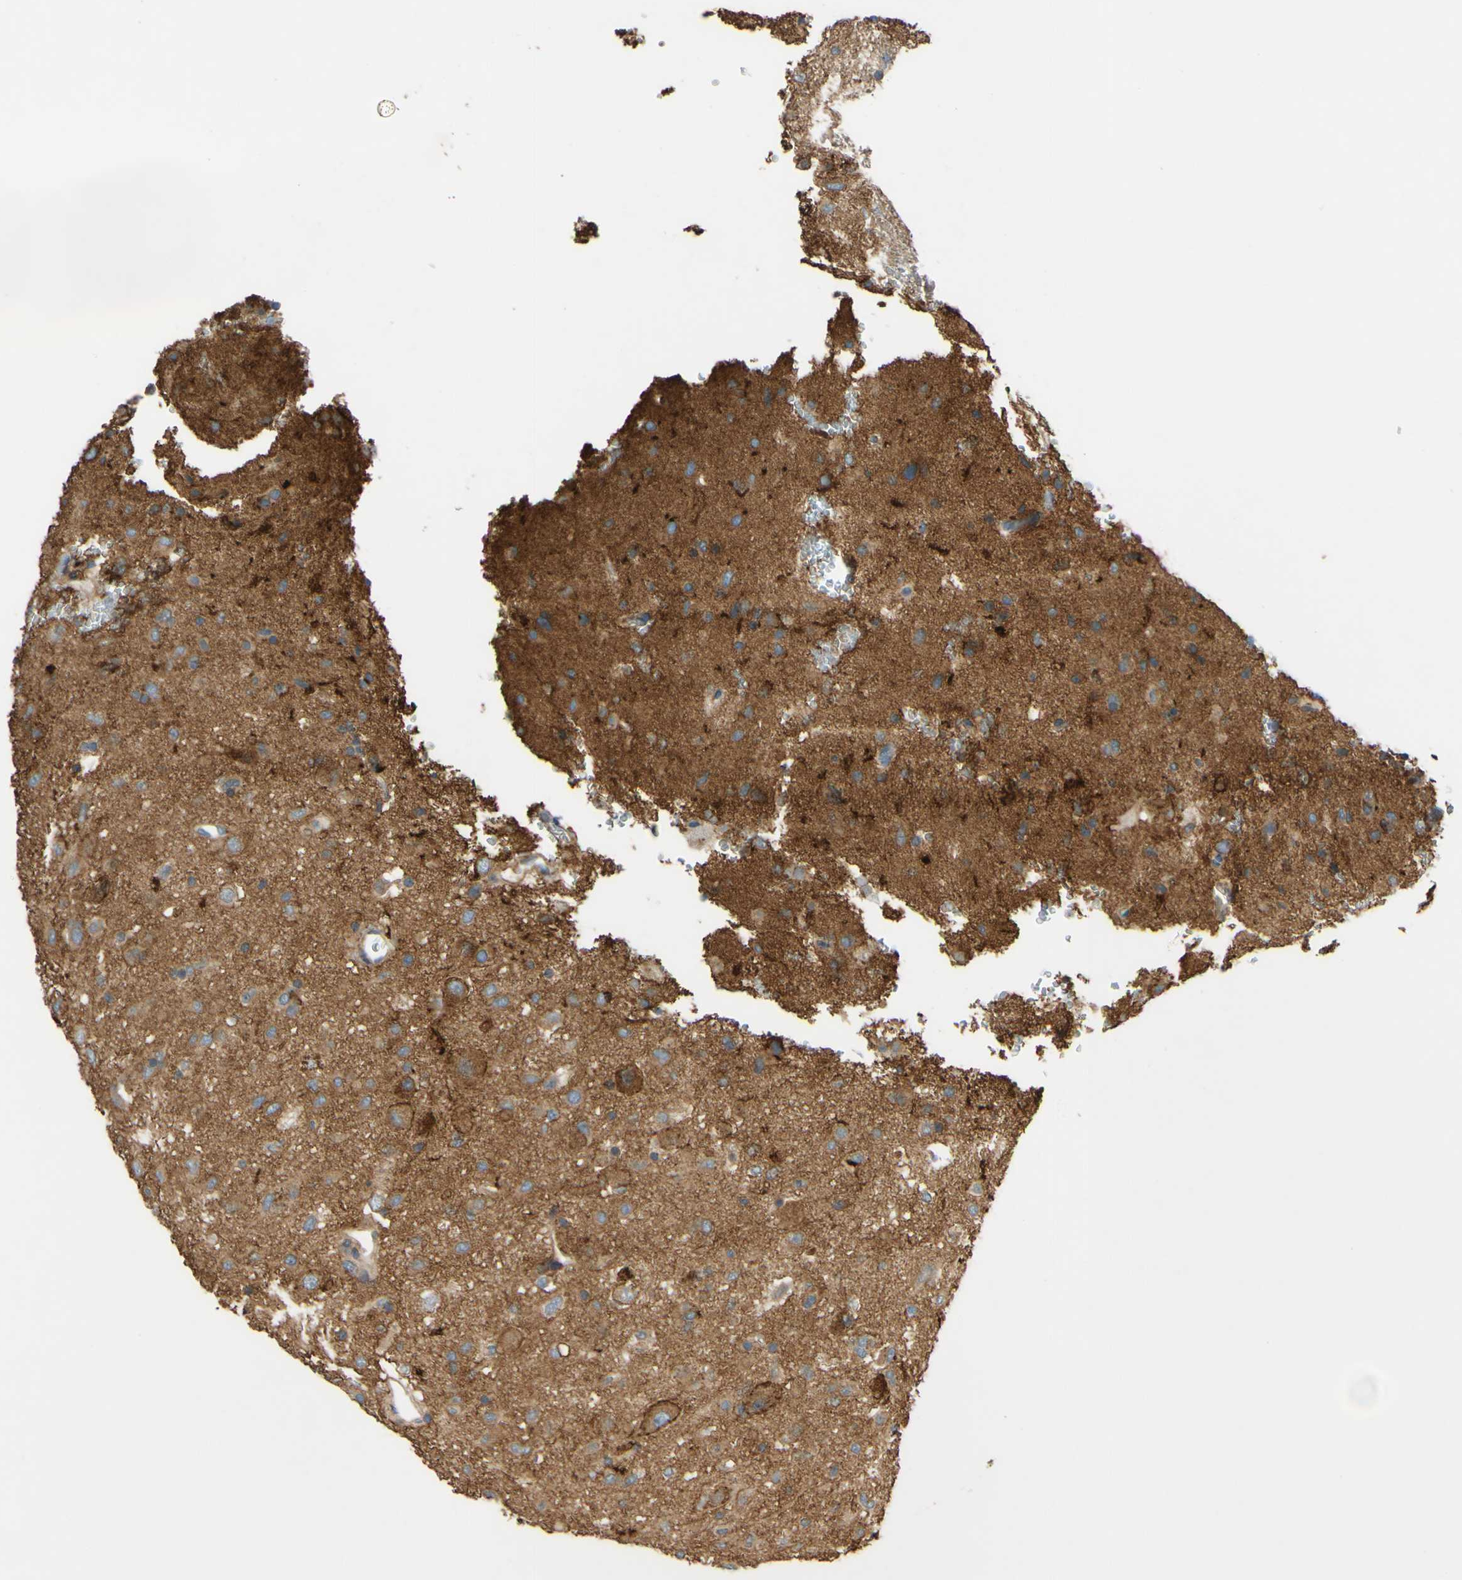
{"staining": {"intensity": "moderate", "quantity": ">75%", "location": "cytoplasmic/membranous"}, "tissue": "glioma", "cell_type": "Tumor cells", "image_type": "cancer", "snomed": [{"axis": "morphology", "description": "Glioma, malignant, Low grade"}, {"axis": "topography", "description": "Brain"}], "caption": "A photomicrograph showing moderate cytoplasmic/membranous staining in about >75% of tumor cells in glioma, as visualized by brown immunohistochemical staining.", "gene": "POR", "patient": {"sex": "male", "age": 77}}